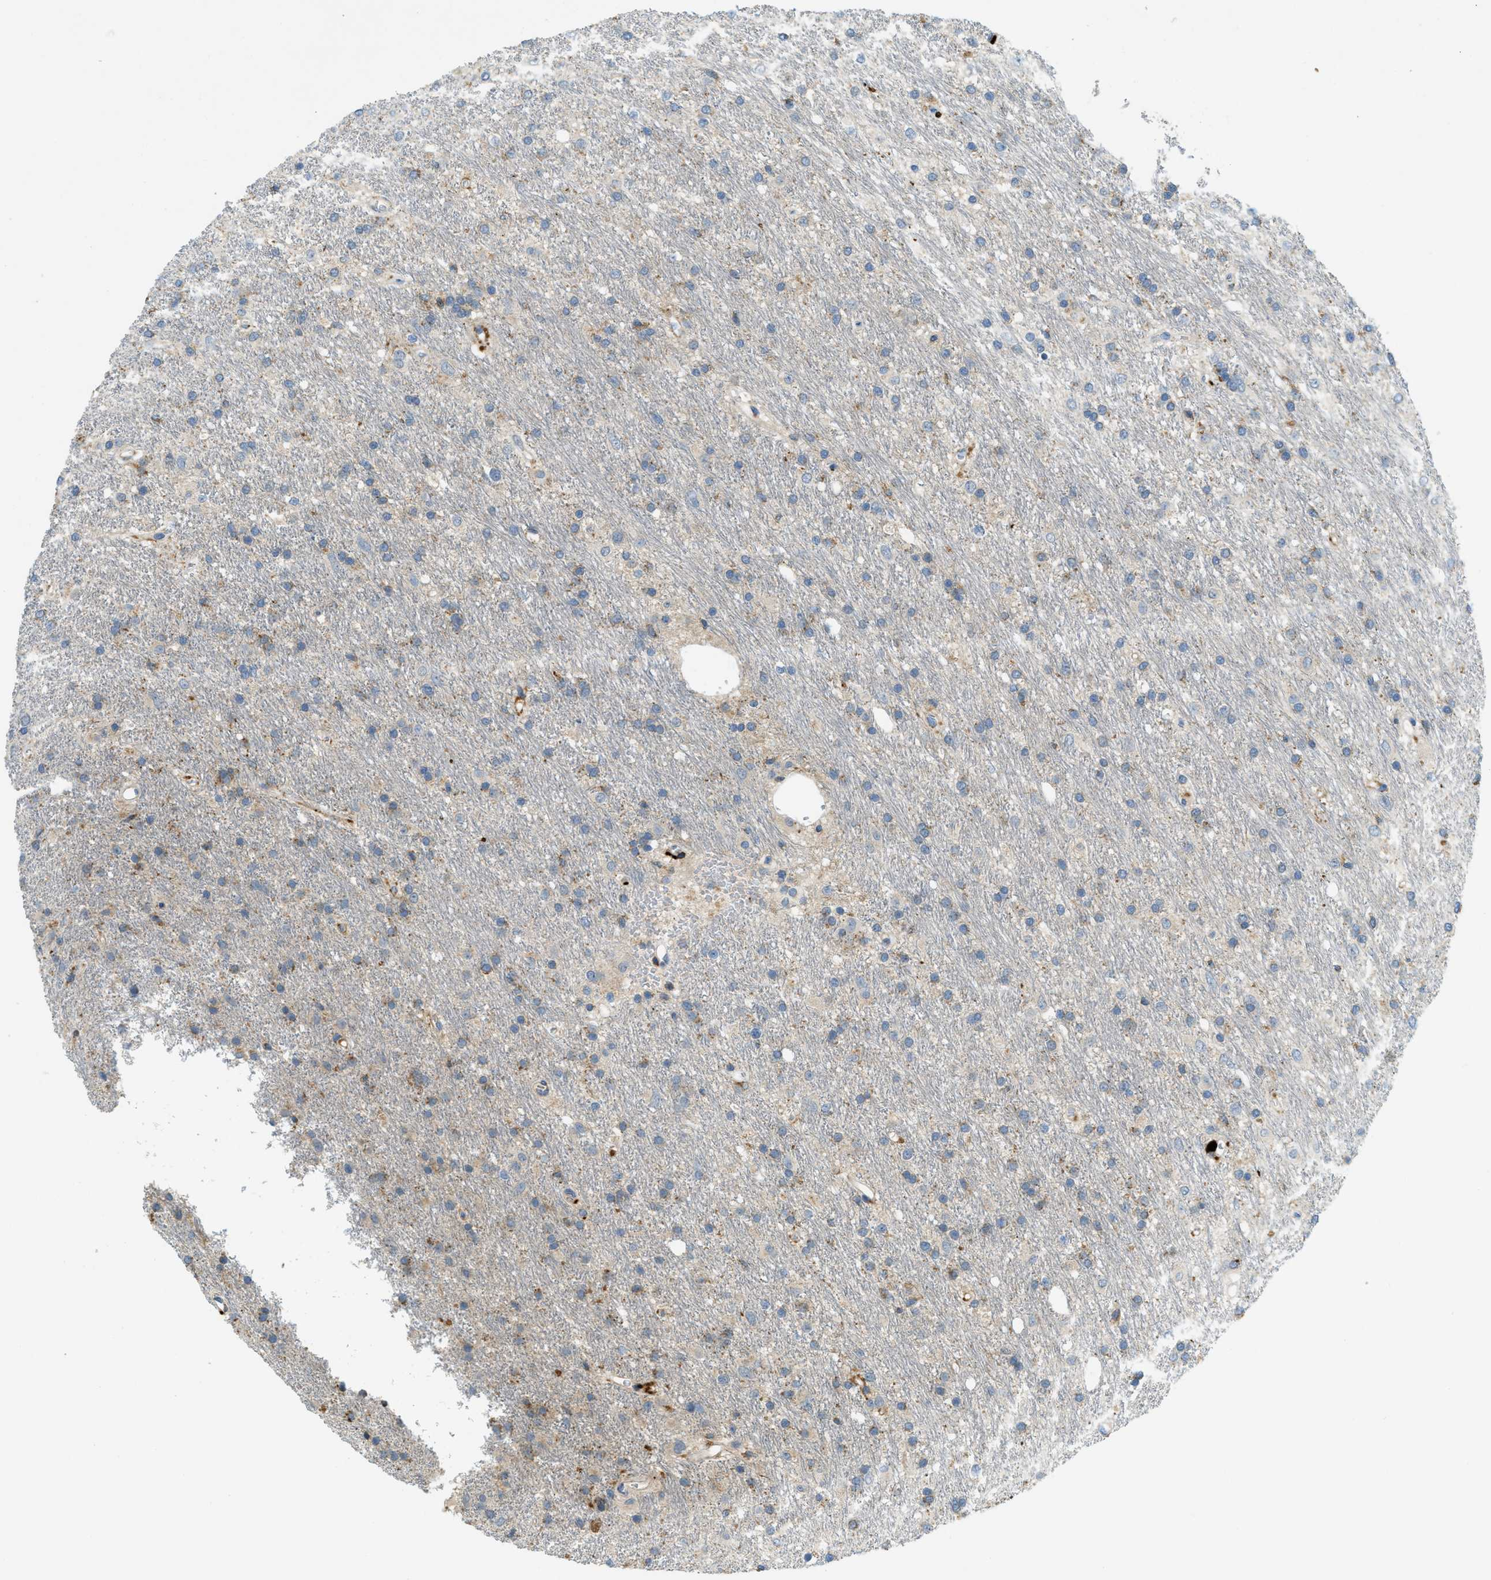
{"staining": {"intensity": "moderate", "quantity": "<25%", "location": "cytoplasmic/membranous"}, "tissue": "glioma", "cell_type": "Tumor cells", "image_type": "cancer", "snomed": [{"axis": "morphology", "description": "Glioma, malignant, Low grade"}, {"axis": "topography", "description": "Brain"}], "caption": "An image showing moderate cytoplasmic/membranous positivity in approximately <25% of tumor cells in glioma, as visualized by brown immunohistochemical staining.", "gene": "PLBD2", "patient": {"sex": "male", "age": 77}}